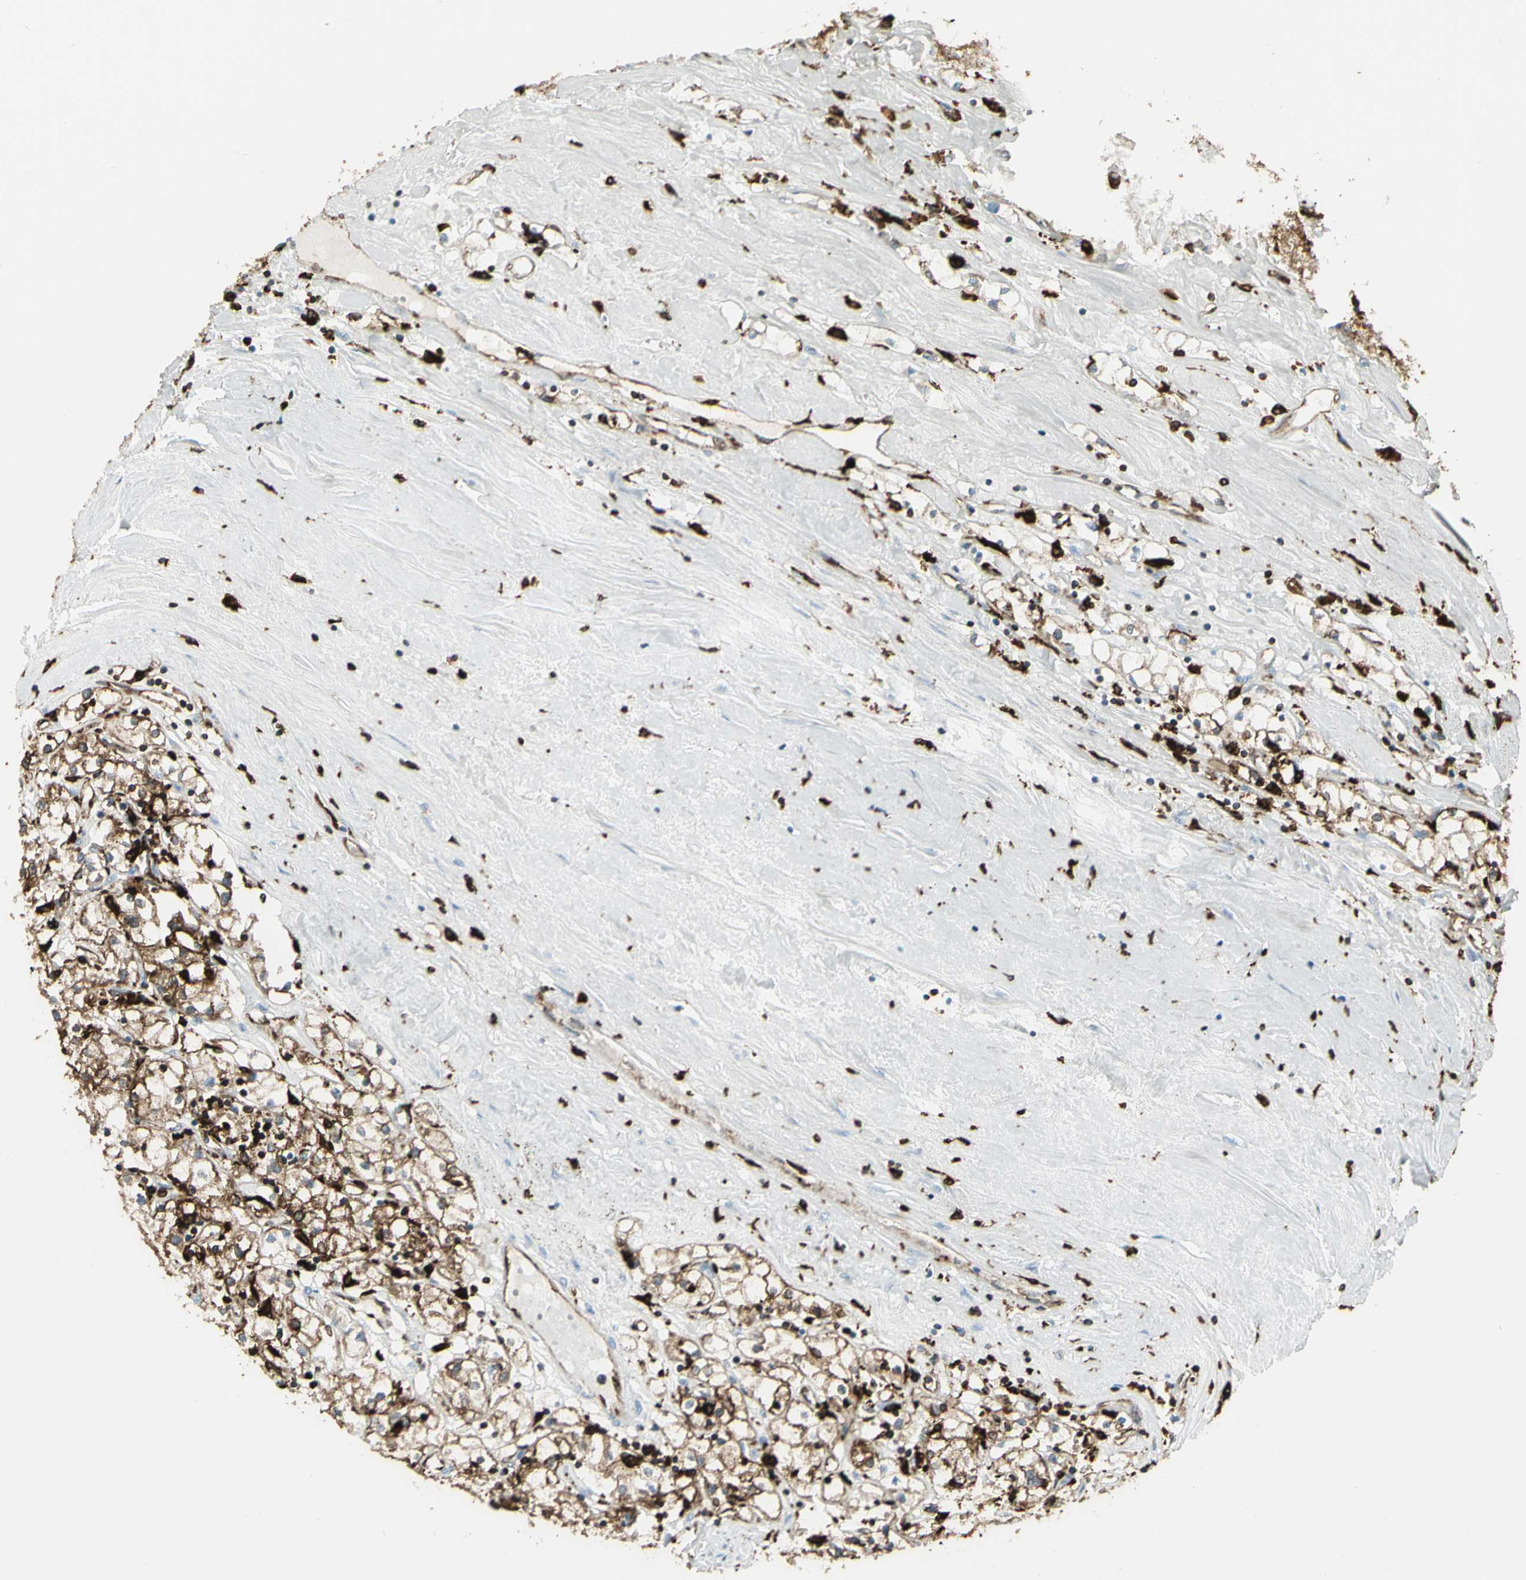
{"staining": {"intensity": "strong", "quantity": ">75%", "location": "cytoplasmic/membranous"}, "tissue": "renal cancer", "cell_type": "Tumor cells", "image_type": "cancer", "snomed": [{"axis": "morphology", "description": "Adenocarcinoma, NOS"}, {"axis": "topography", "description": "Kidney"}], "caption": "Brown immunohistochemical staining in human renal cancer demonstrates strong cytoplasmic/membranous staining in about >75% of tumor cells.", "gene": "CD74", "patient": {"sex": "male", "age": 56}}